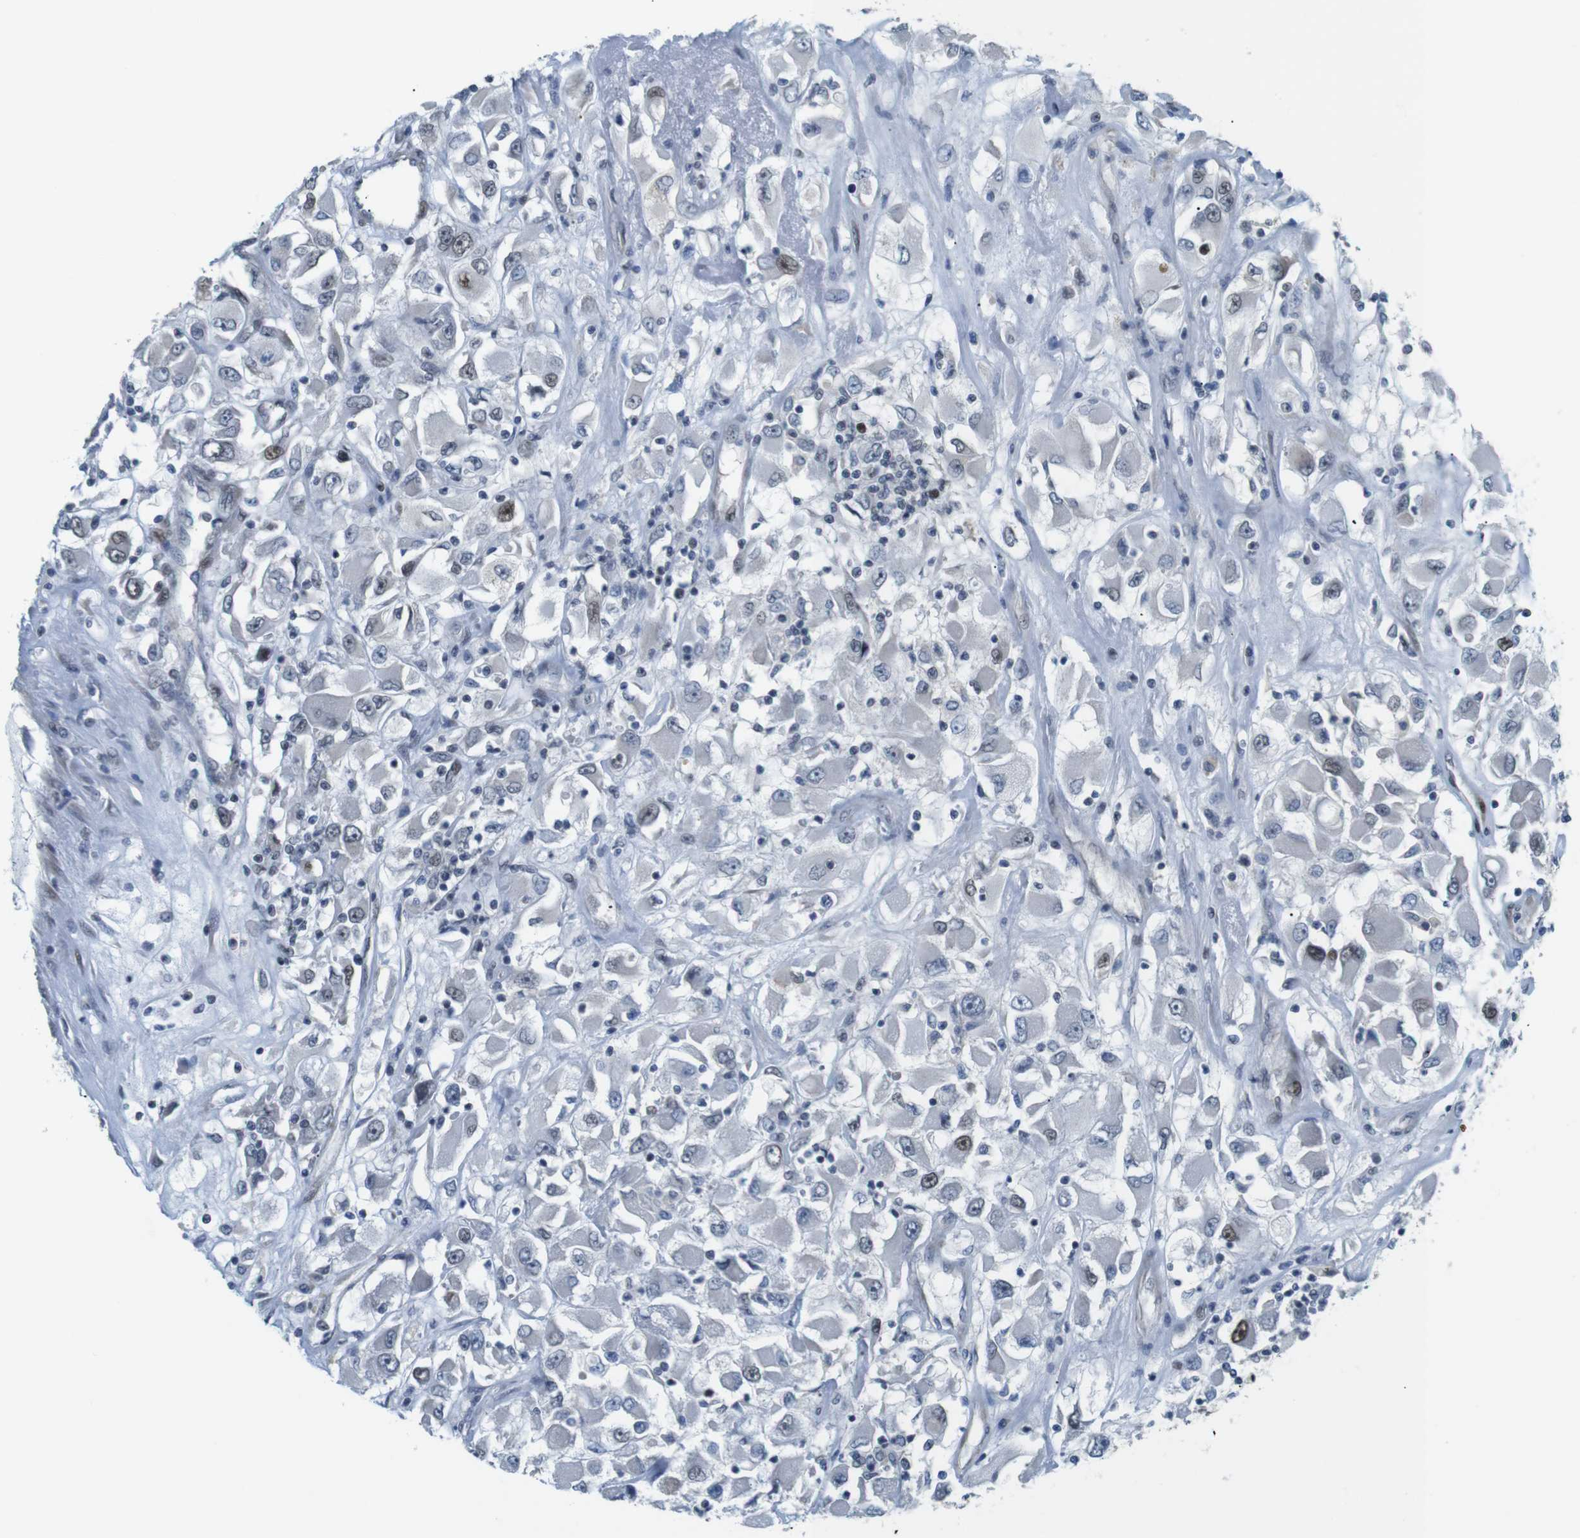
{"staining": {"intensity": "moderate", "quantity": "<25%", "location": "nuclear"}, "tissue": "renal cancer", "cell_type": "Tumor cells", "image_type": "cancer", "snomed": [{"axis": "morphology", "description": "Adenocarcinoma, NOS"}, {"axis": "topography", "description": "Kidney"}], "caption": "Adenocarcinoma (renal) stained for a protein shows moderate nuclear positivity in tumor cells. Ihc stains the protein of interest in brown and the nuclei are stained blue.", "gene": "SMCO2", "patient": {"sex": "female", "age": 52}}